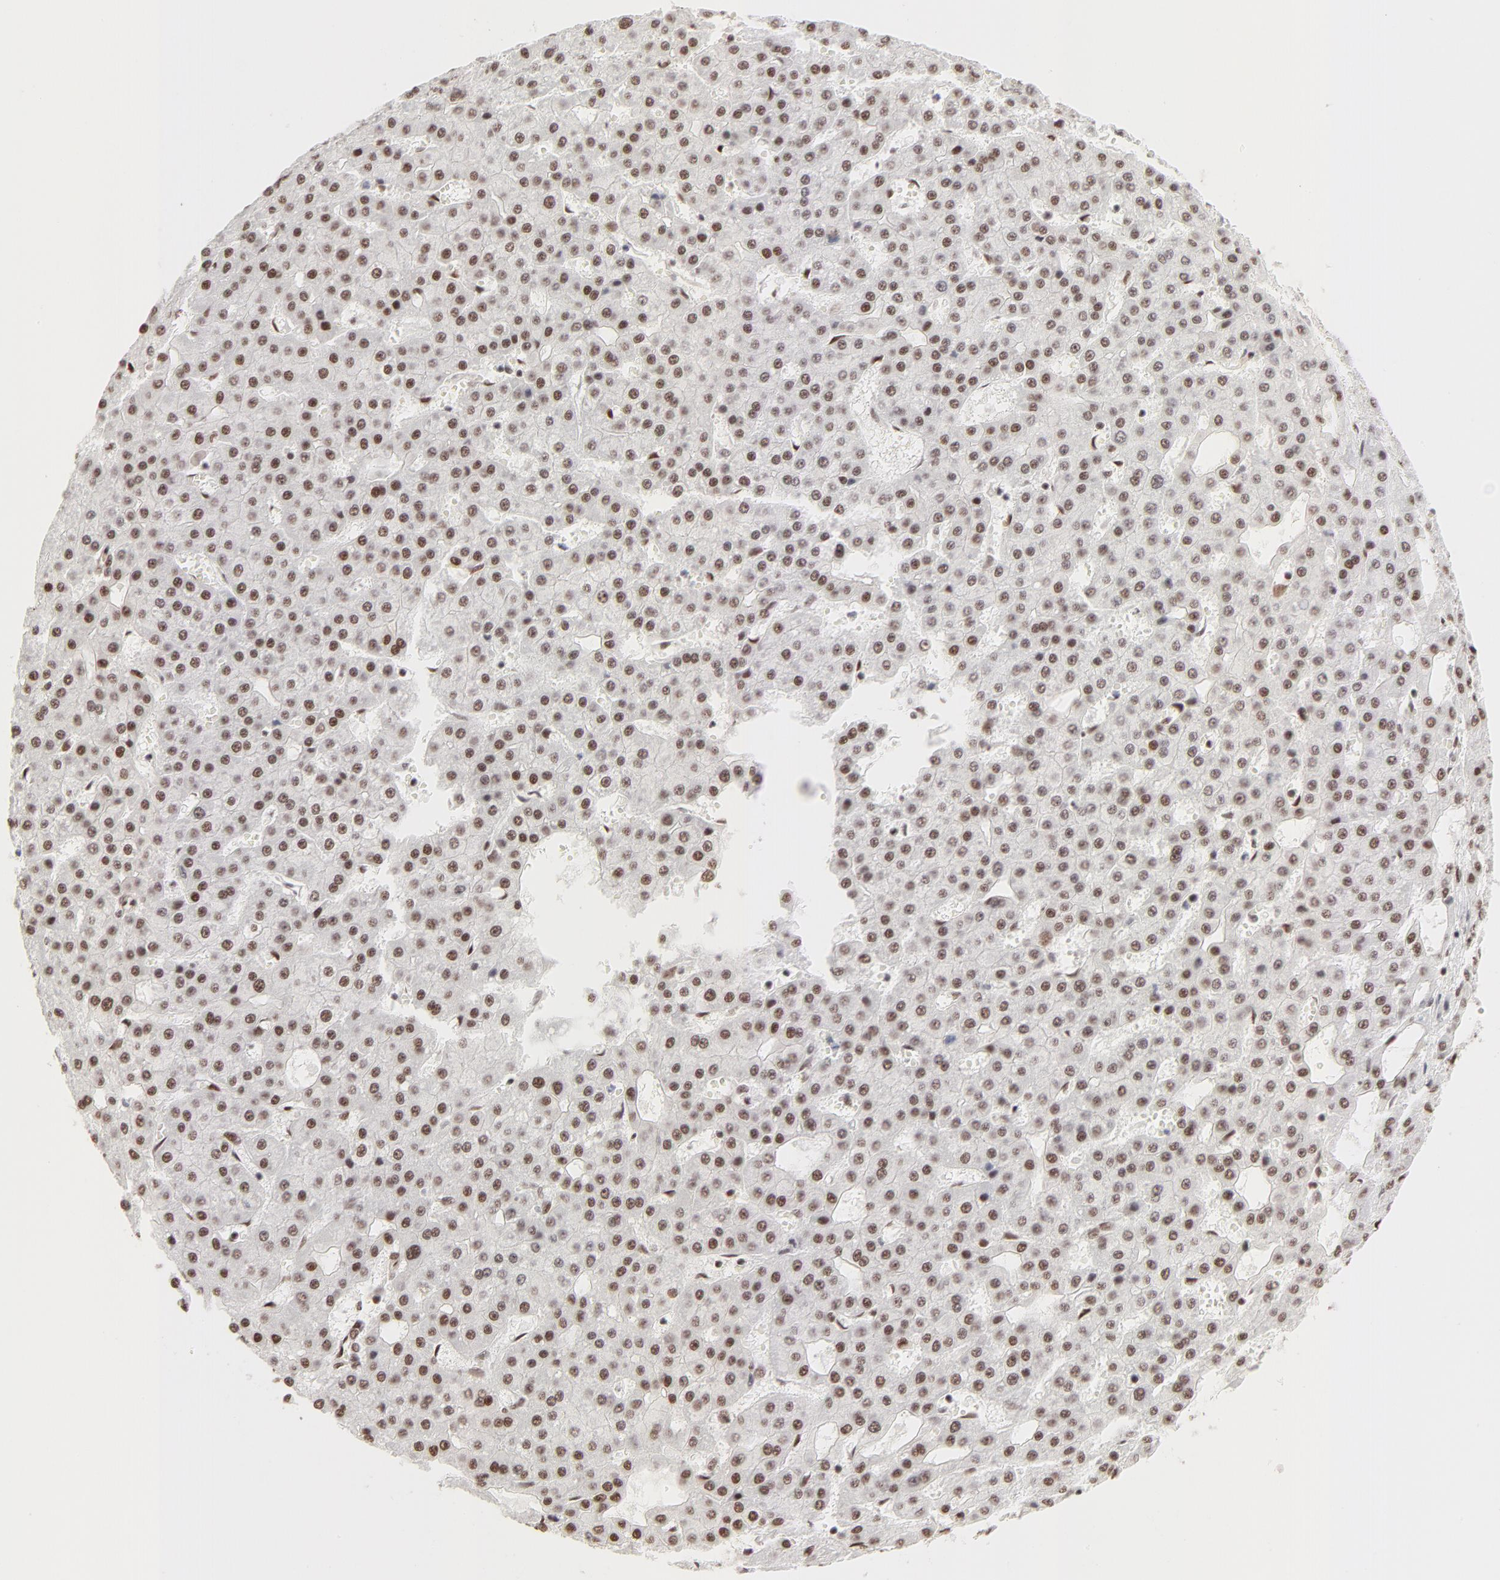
{"staining": {"intensity": "moderate", "quantity": ">75%", "location": "nuclear"}, "tissue": "liver cancer", "cell_type": "Tumor cells", "image_type": "cancer", "snomed": [{"axis": "morphology", "description": "Carcinoma, Hepatocellular, NOS"}, {"axis": "topography", "description": "Liver"}], "caption": "Human liver cancer stained for a protein (brown) reveals moderate nuclear positive positivity in about >75% of tumor cells.", "gene": "TARDBP", "patient": {"sex": "male", "age": 47}}